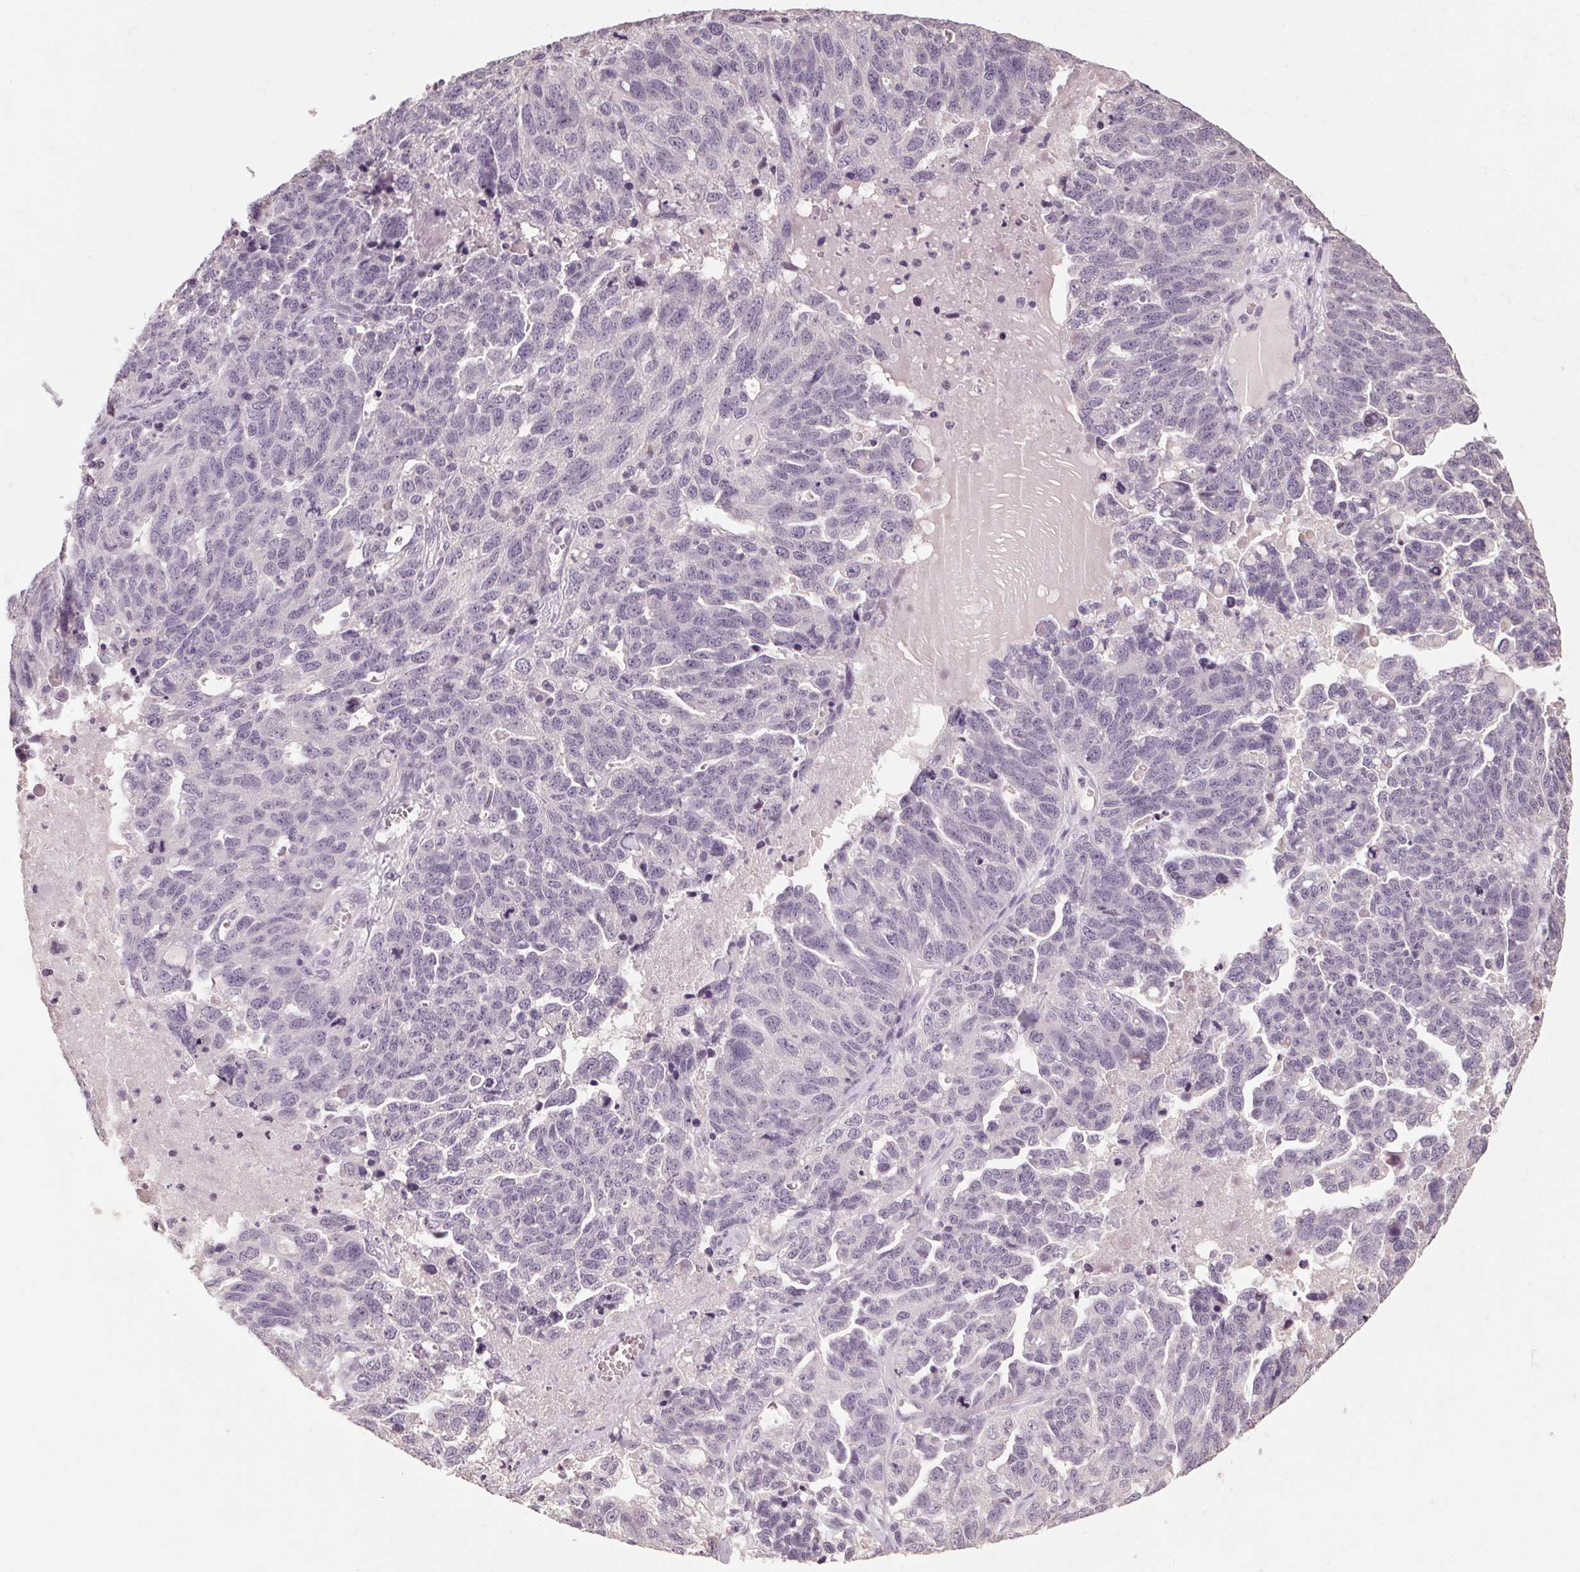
{"staining": {"intensity": "negative", "quantity": "none", "location": "none"}, "tissue": "ovarian cancer", "cell_type": "Tumor cells", "image_type": "cancer", "snomed": [{"axis": "morphology", "description": "Cystadenocarcinoma, serous, NOS"}, {"axis": "topography", "description": "Ovary"}], "caption": "Immunohistochemical staining of human ovarian cancer reveals no significant expression in tumor cells.", "gene": "POMC", "patient": {"sex": "female", "age": 71}}